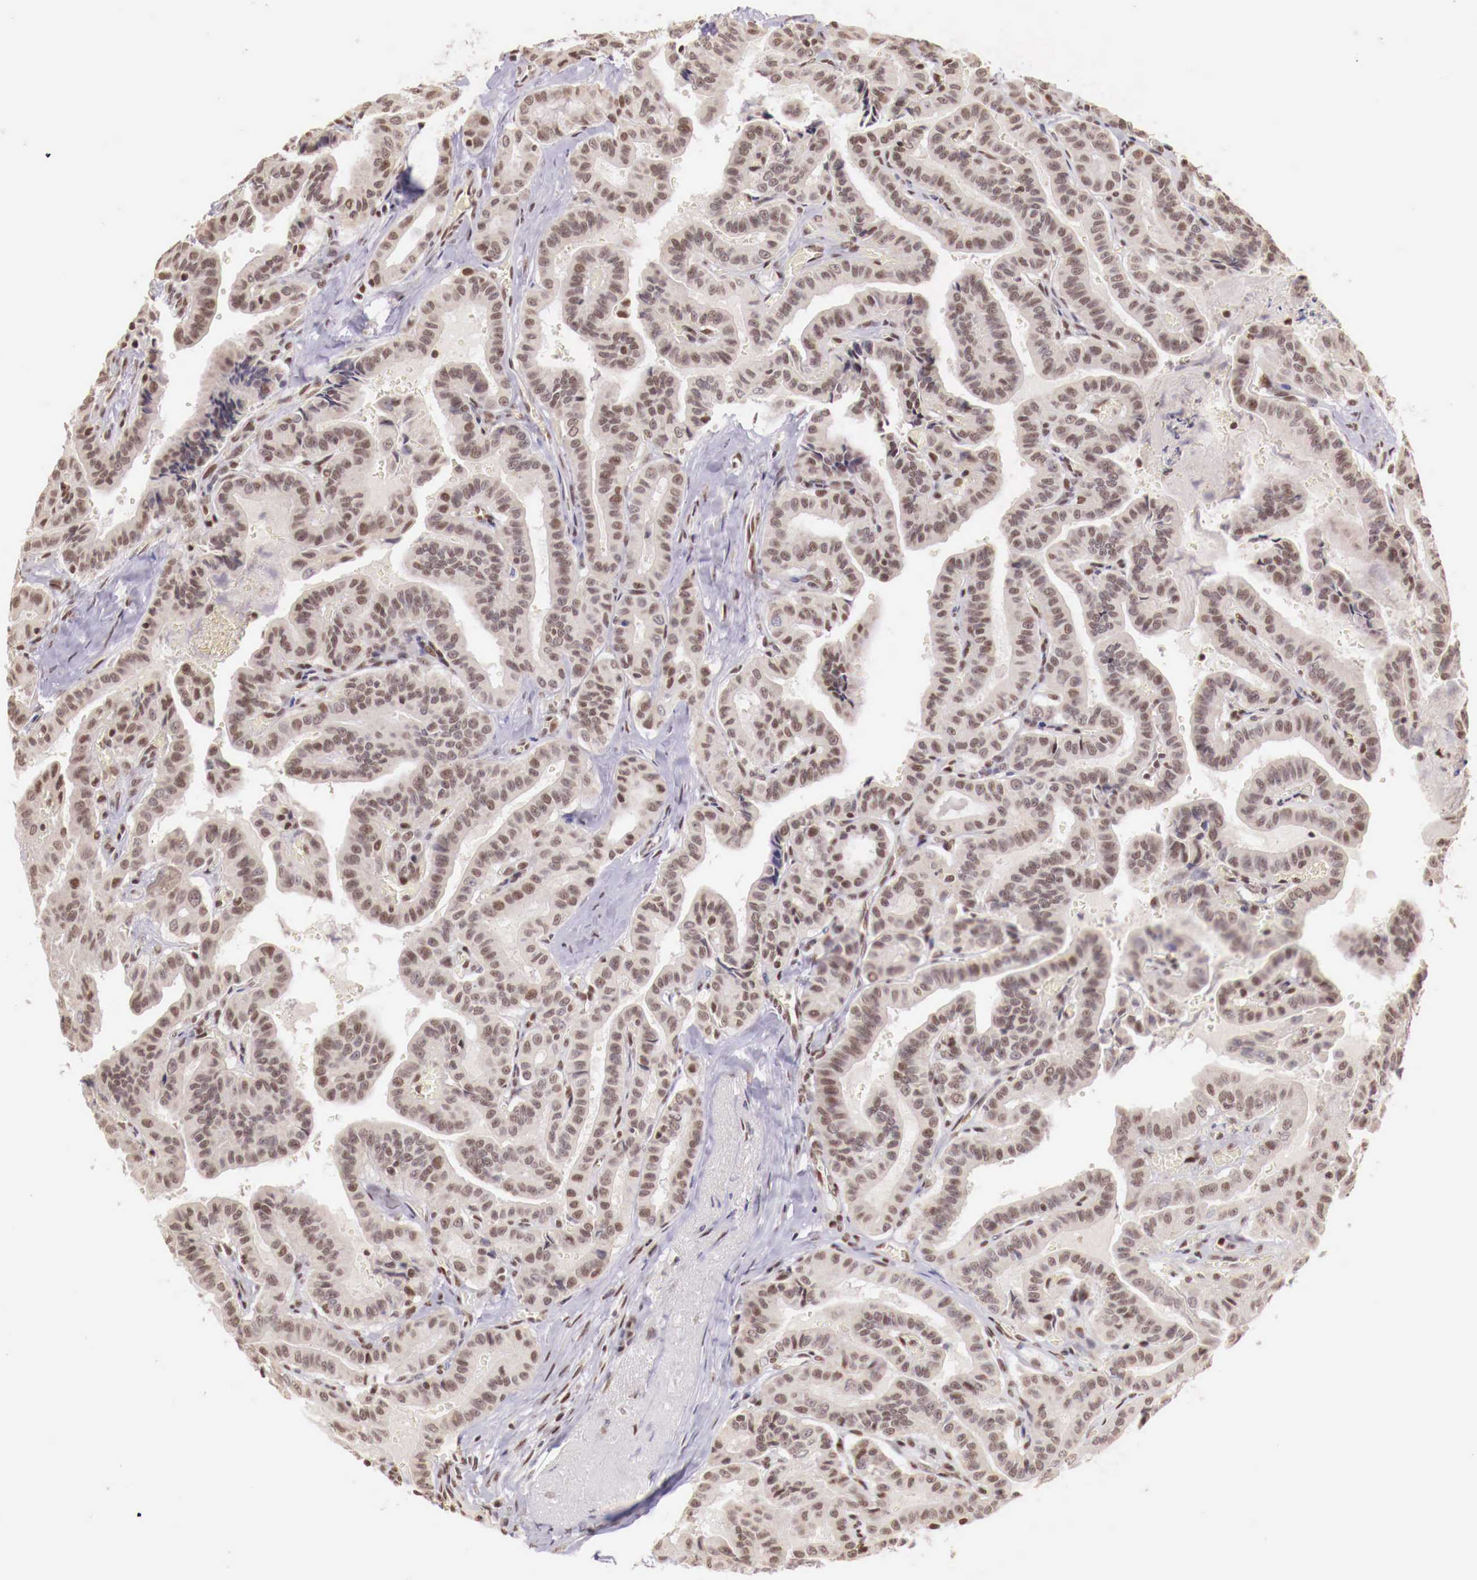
{"staining": {"intensity": "weak", "quantity": "<25%", "location": "nuclear"}, "tissue": "thyroid cancer", "cell_type": "Tumor cells", "image_type": "cancer", "snomed": [{"axis": "morphology", "description": "Papillary adenocarcinoma, NOS"}, {"axis": "topography", "description": "Thyroid gland"}], "caption": "DAB (3,3'-diaminobenzidine) immunohistochemical staining of thyroid cancer (papillary adenocarcinoma) demonstrates no significant expression in tumor cells.", "gene": "SP1", "patient": {"sex": "male", "age": 87}}